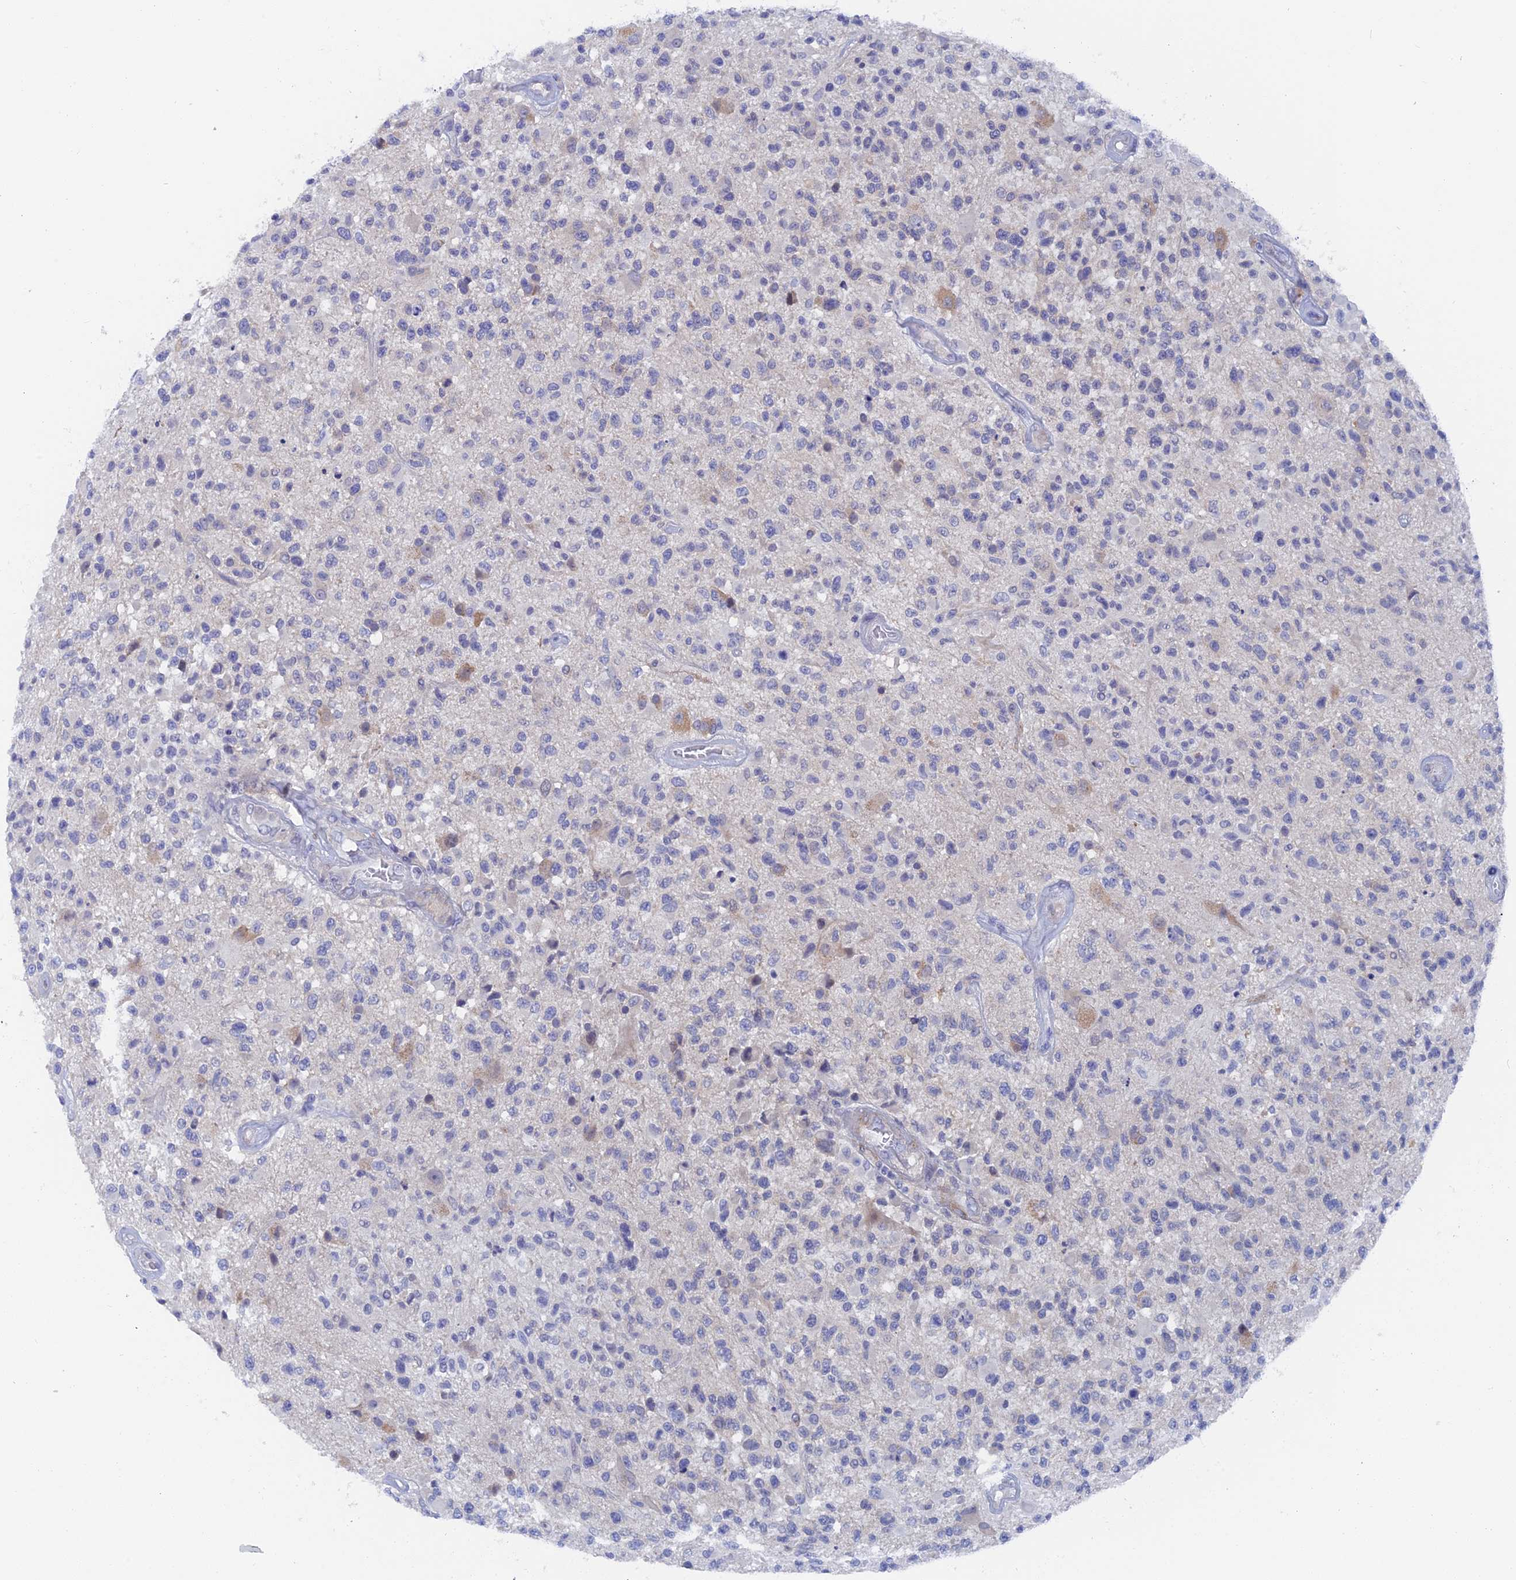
{"staining": {"intensity": "negative", "quantity": "none", "location": "none"}, "tissue": "glioma", "cell_type": "Tumor cells", "image_type": "cancer", "snomed": [{"axis": "morphology", "description": "Glioma, malignant, High grade"}, {"axis": "morphology", "description": "Glioblastoma, NOS"}, {"axis": "topography", "description": "Brain"}], "caption": "High power microscopy micrograph of an IHC image of glioma, revealing no significant expression in tumor cells.", "gene": "DACT3", "patient": {"sex": "male", "age": 60}}